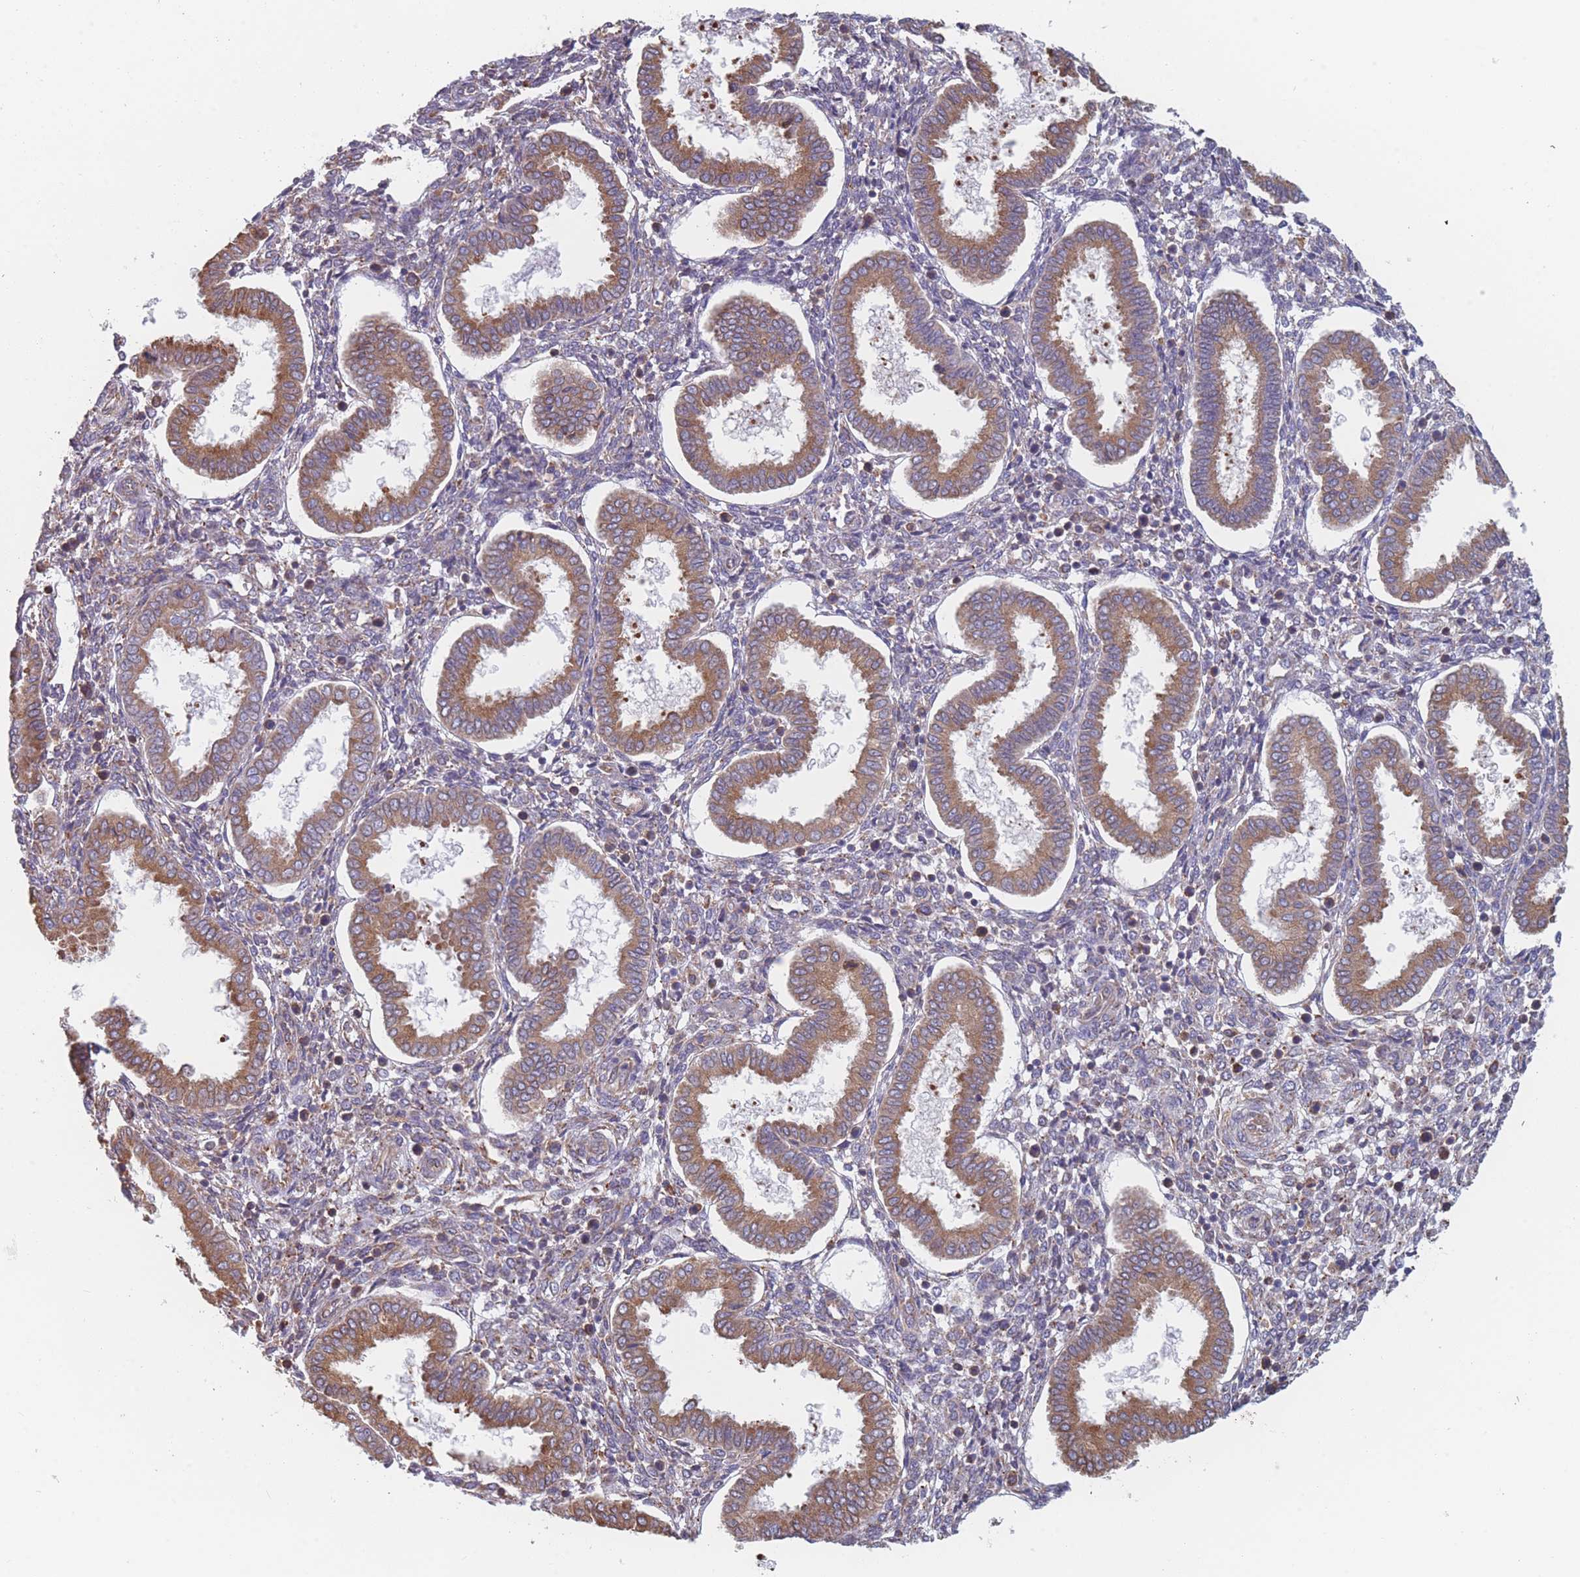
{"staining": {"intensity": "weak", "quantity": "25%-75%", "location": "cytoplasmic/membranous"}, "tissue": "endometrium", "cell_type": "Cells in endometrial stroma", "image_type": "normal", "snomed": [{"axis": "morphology", "description": "Normal tissue, NOS"}, {"axis": "topography", "description": "Endometrium"}], "caption": "Protein expression analysis of benign human endometrium reveals weak cytoplasmic/membranous staining in approximately 25%-75% of cells in endometrial stroma. (DAB (3,3'-diaminobenzidine) IHC, brown staining for protein, blue staining for nuclei).", "gene": "OR7C2", "patient": {"sex": "female", "age": 24}}